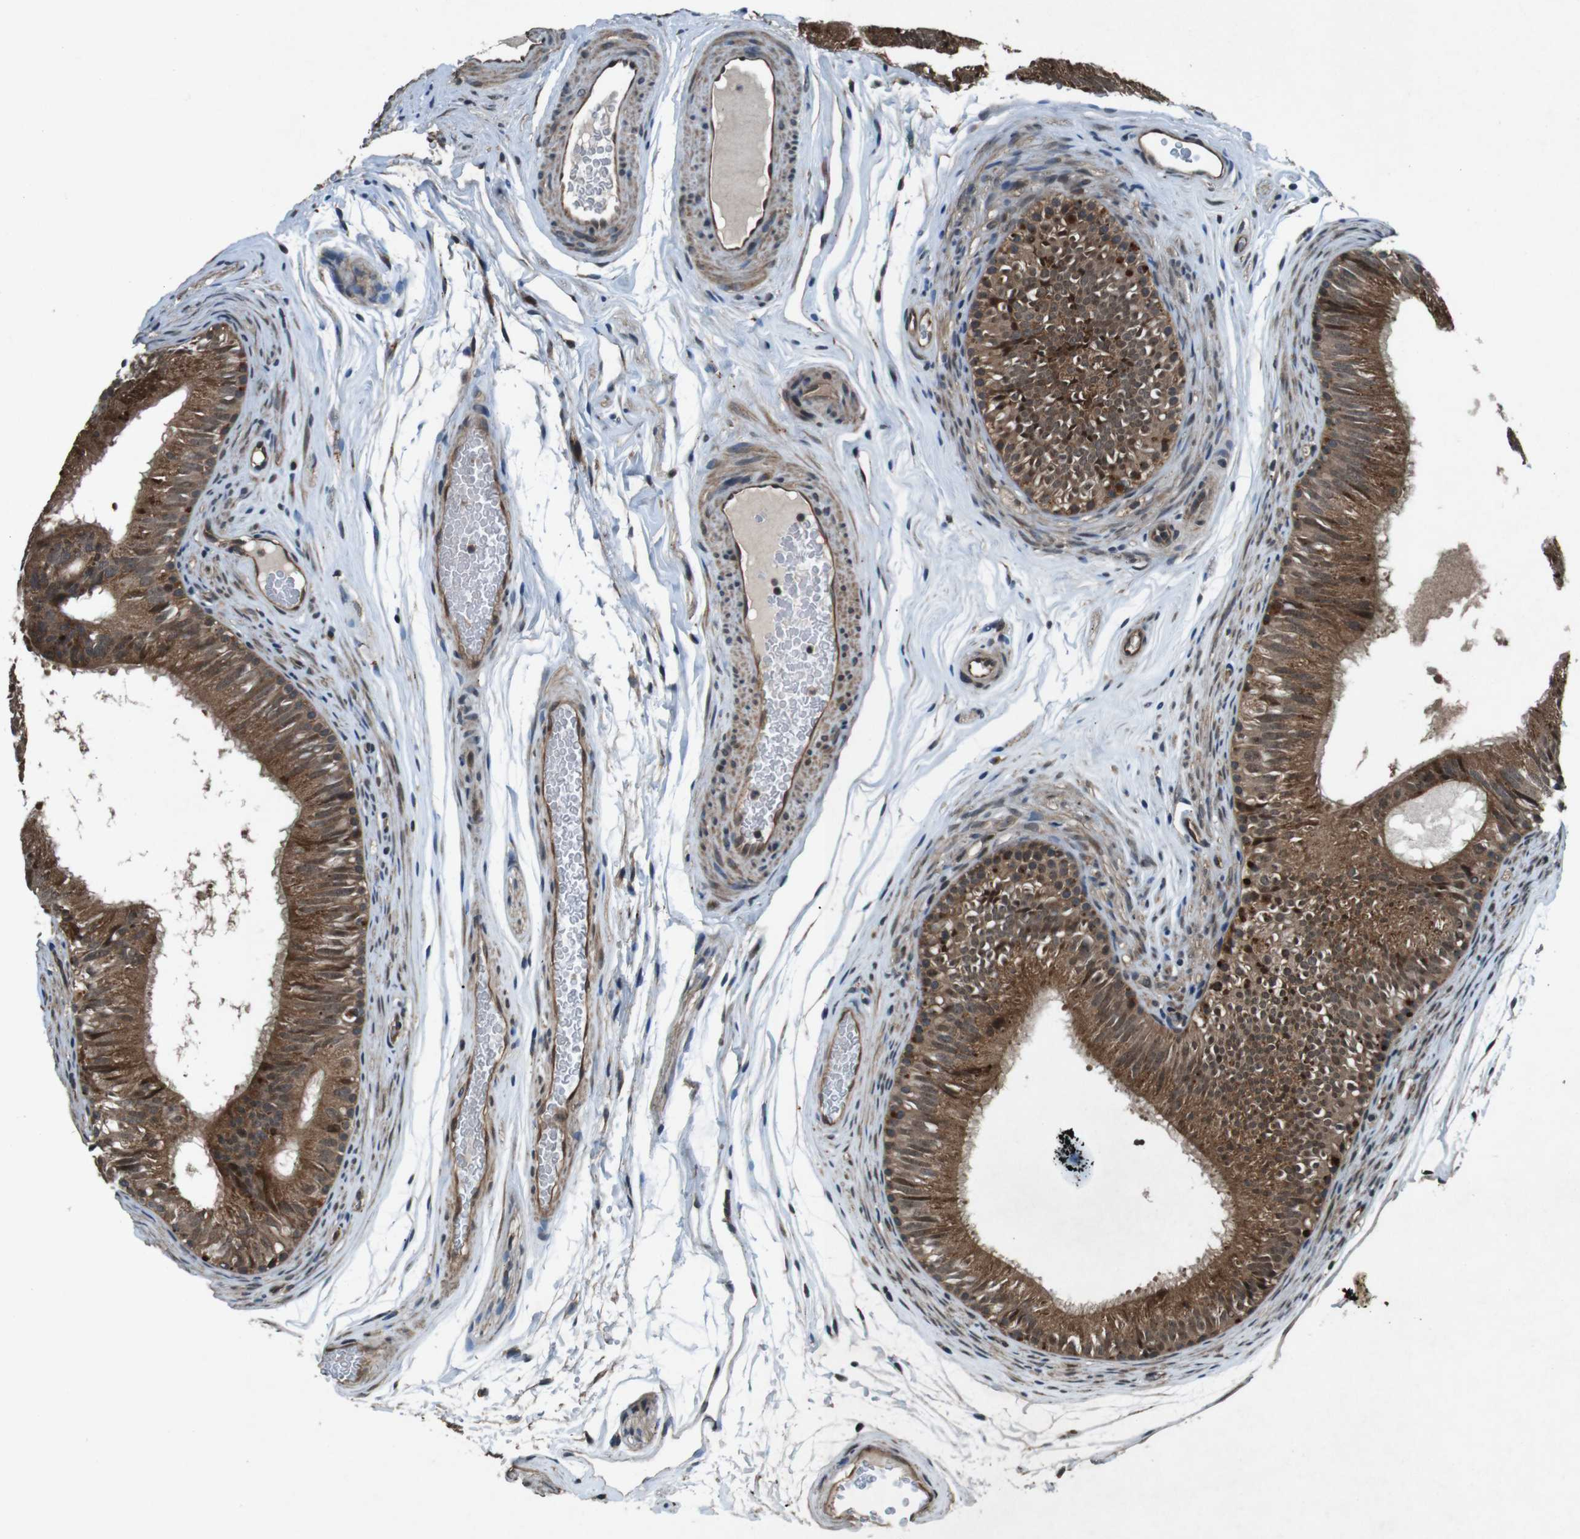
{"staining": {"intensity": "strong", "quantity": ">75%", "location": "cytoplasmic/membranous,nuclear"}, "tissue": "epididymis", "cell_type": "Glandular cells", "image_type": "normal", "snomed": [{"axis": "morphology", "description": "Normal tissue, NOS"}, {"axis": "topography", "description": "Epididymis"}], "caption": "DAB immunohistochemical staining of benign human epididymis reveals strong cytoplasmic/membranous,nuclear protein staining in approximately >75% of glandular cells.", "gene": "SOCS1", "patient": {"sex": "male", "age": 36}}